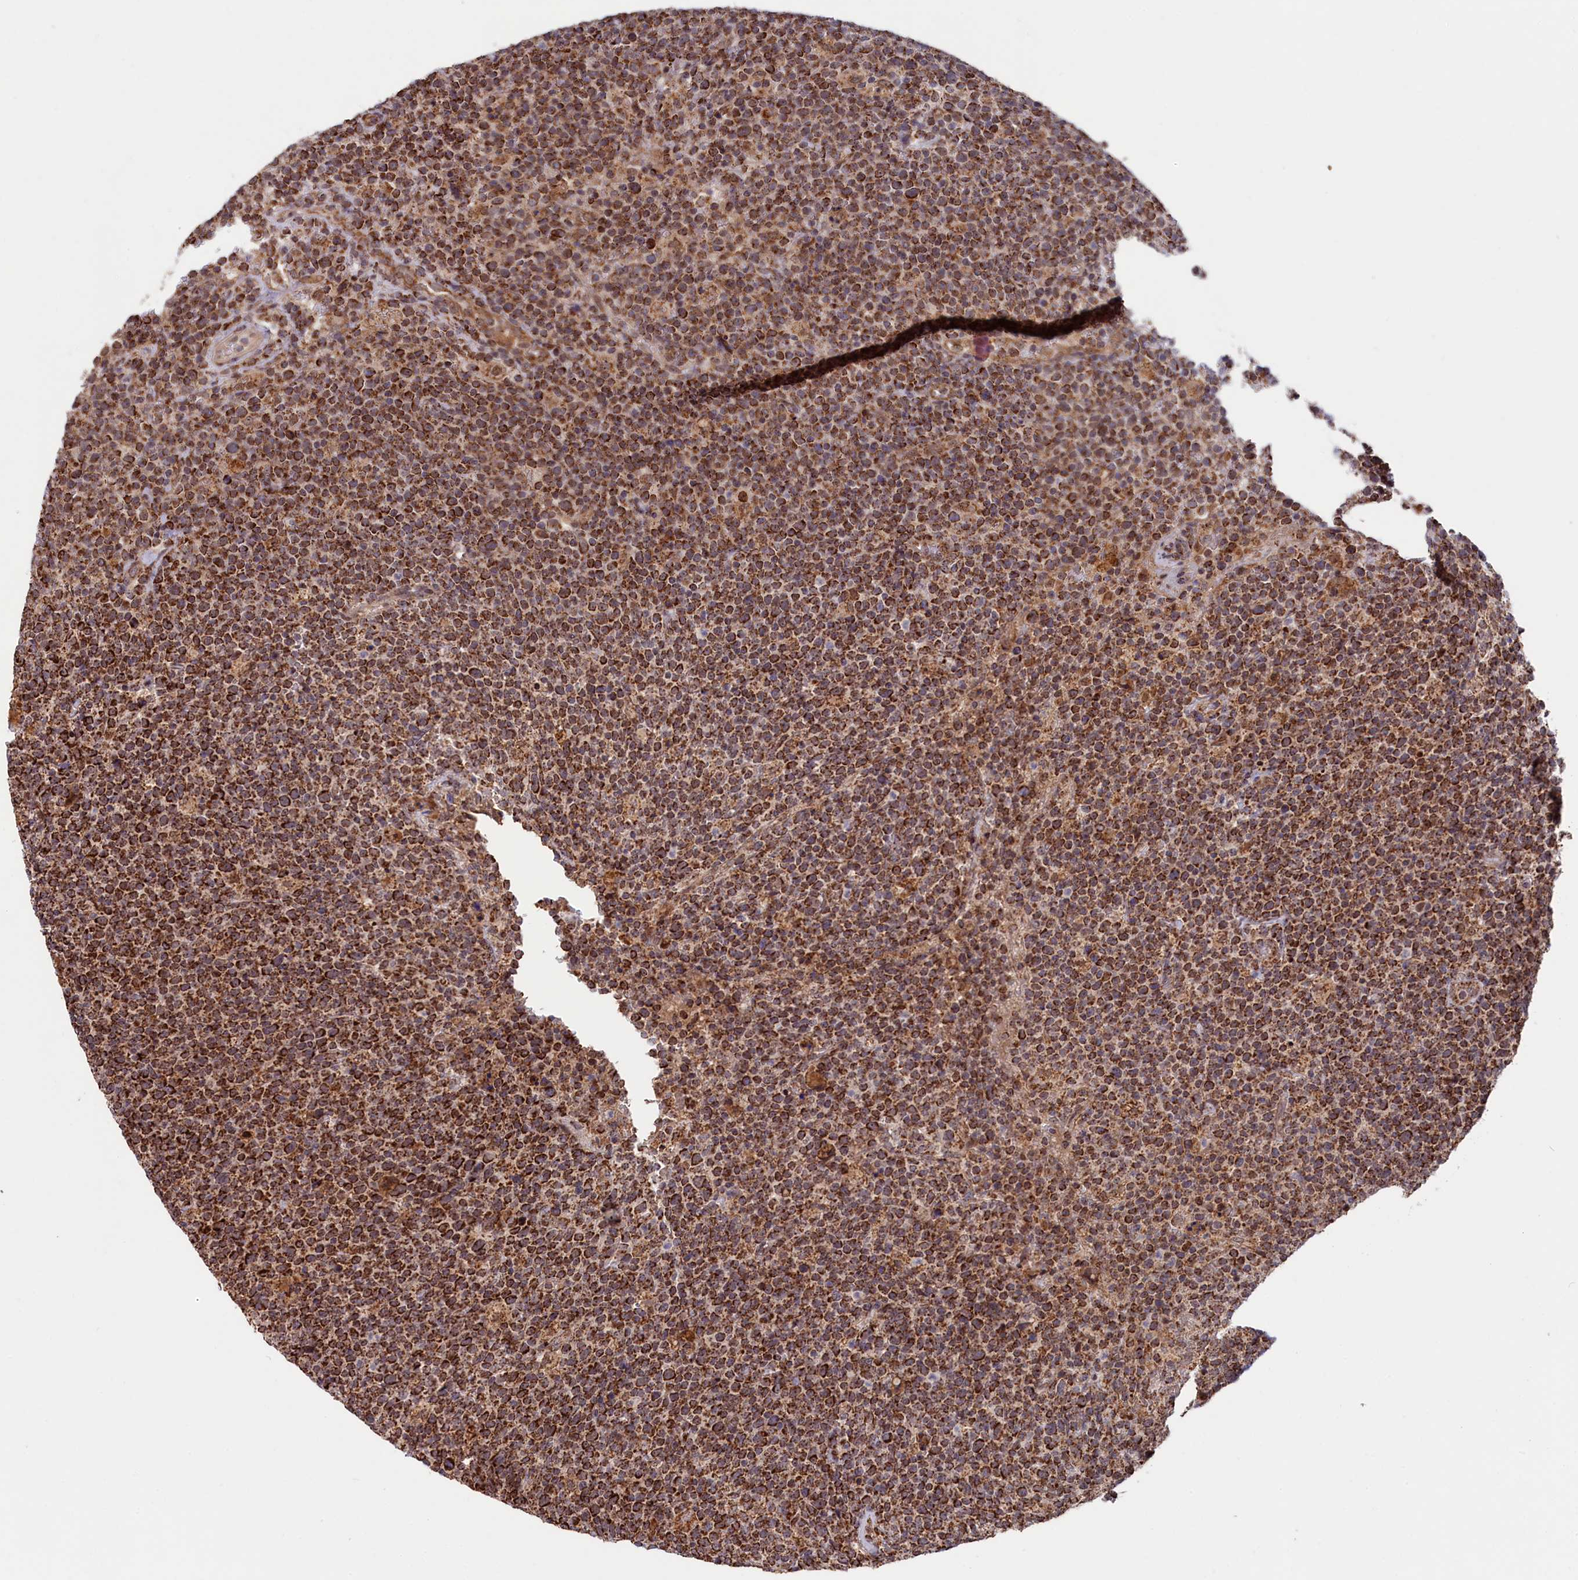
{"staining": {"intensity": "strong", "quantity": ">75%", "location": "cytoplasmic/membranous"}, "tissue": "lymphoma", "cell_type": "Tumor cells", "image_type": "cancer", "snomed": [{"axis": "morphology", "description": "Malignant lymphoma, non-Hodgkin's type, High grade"}, {"axis": "topography", "description": "Lymph node"}], "caption": "A histopathology image of human high-grade malignant lymphoma, non-Hodgkin's type stained for a protein shows strong cytoplasmic/membranous brown staining in tumor cells.", "gene": "DUS3L", "patient": {"sex": "male", "age": 61}}